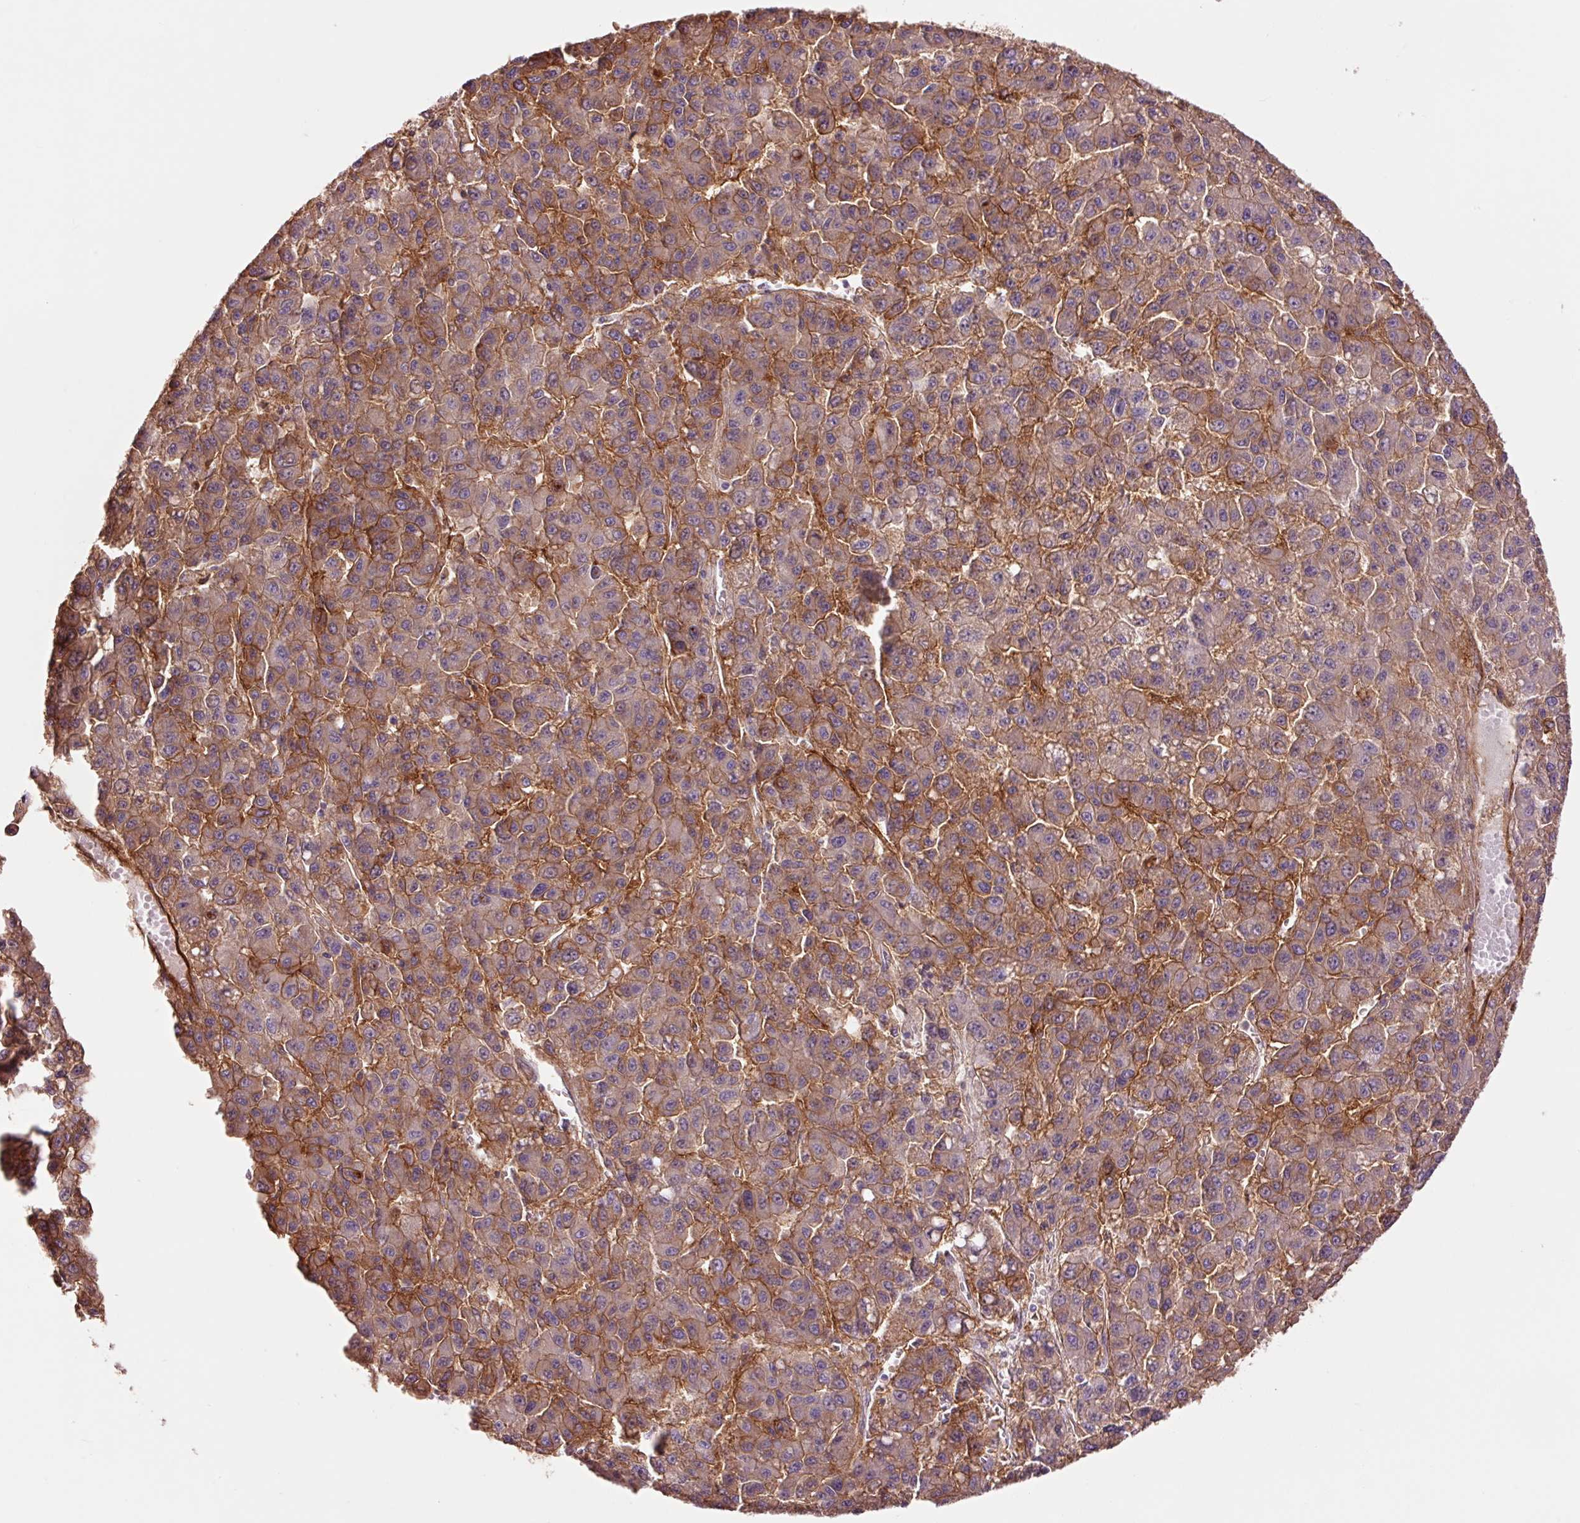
{"staining": {"intensity": "moderate", "quantity": "25%-75%", "location": "cytoplasmic/membranous"}, "tissue": "liver cancer", "cell_type": "Tumor cells", "image_type": "cancer", "snomed": [{"axis": "morphology", "description": "Carcinoma, Hepatocellular, NOS"}, {"axis": "topography", "description": "Liver"}], "caption": "This is an image of IHC staining of liver hepatocellular carcinoma, which shows moderate expression in the cytoplasmic/membranous of tumor cells.", "gene": "SLC1A4", "patient": {"sex": "male", "age": 70}}